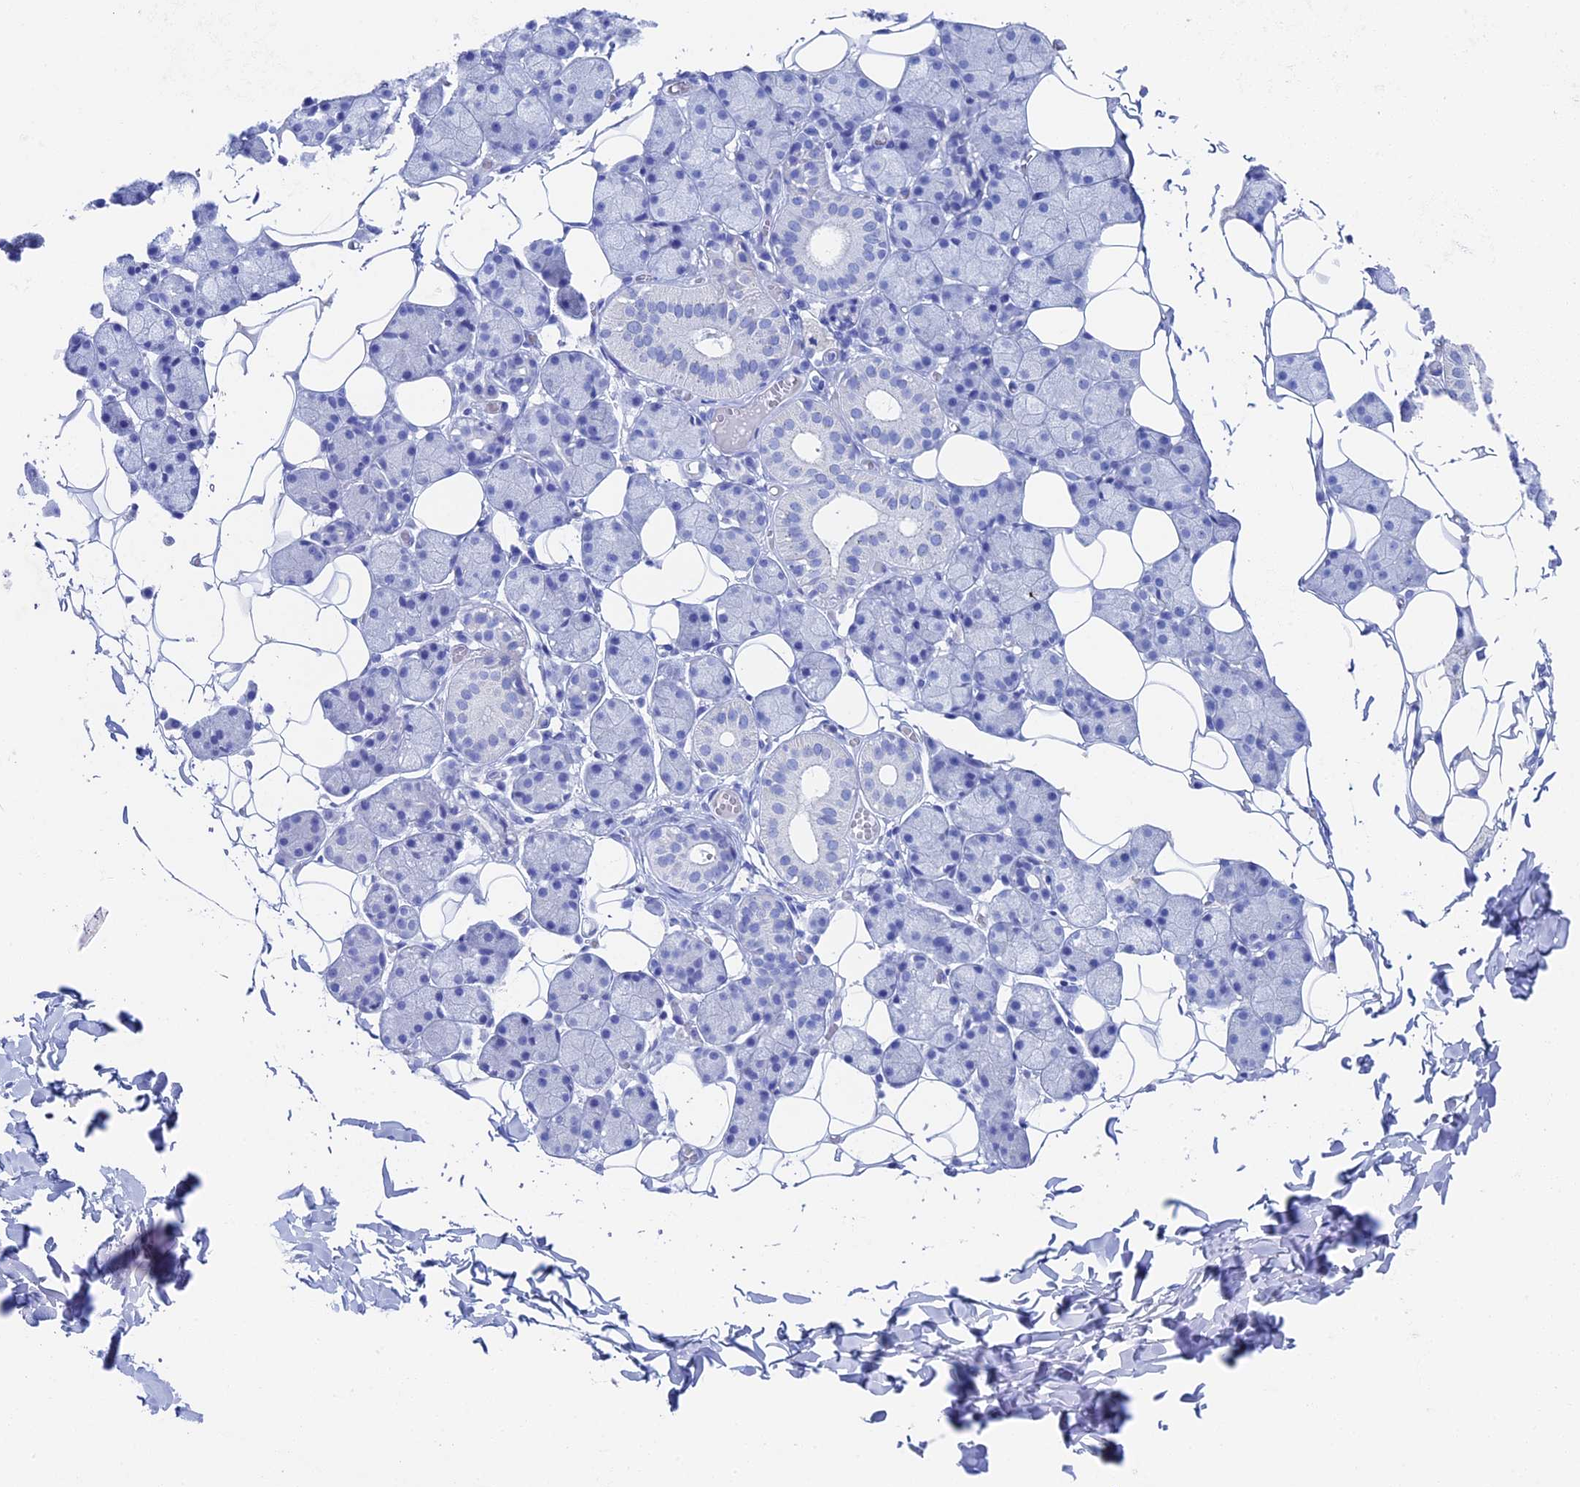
{"staining": {"intensity": "negative", "quantity": "none", "location": "none"}, "tissue": "salivary gland", "cell_type": "Glandular cells", "image_type": "normal", "snomed": [{"axis": "morphology", "description": "Normal tissue, NOS"}, {"axis": "topography", "description": "Salivary gland"}], "caption": "IHC photomicrograph of normal human salivary gland stained for a protein (brown), which exhibits no expression in glandular cells.", "gene": "UNC119", "patient": {"sex": "female", "age": 33}}